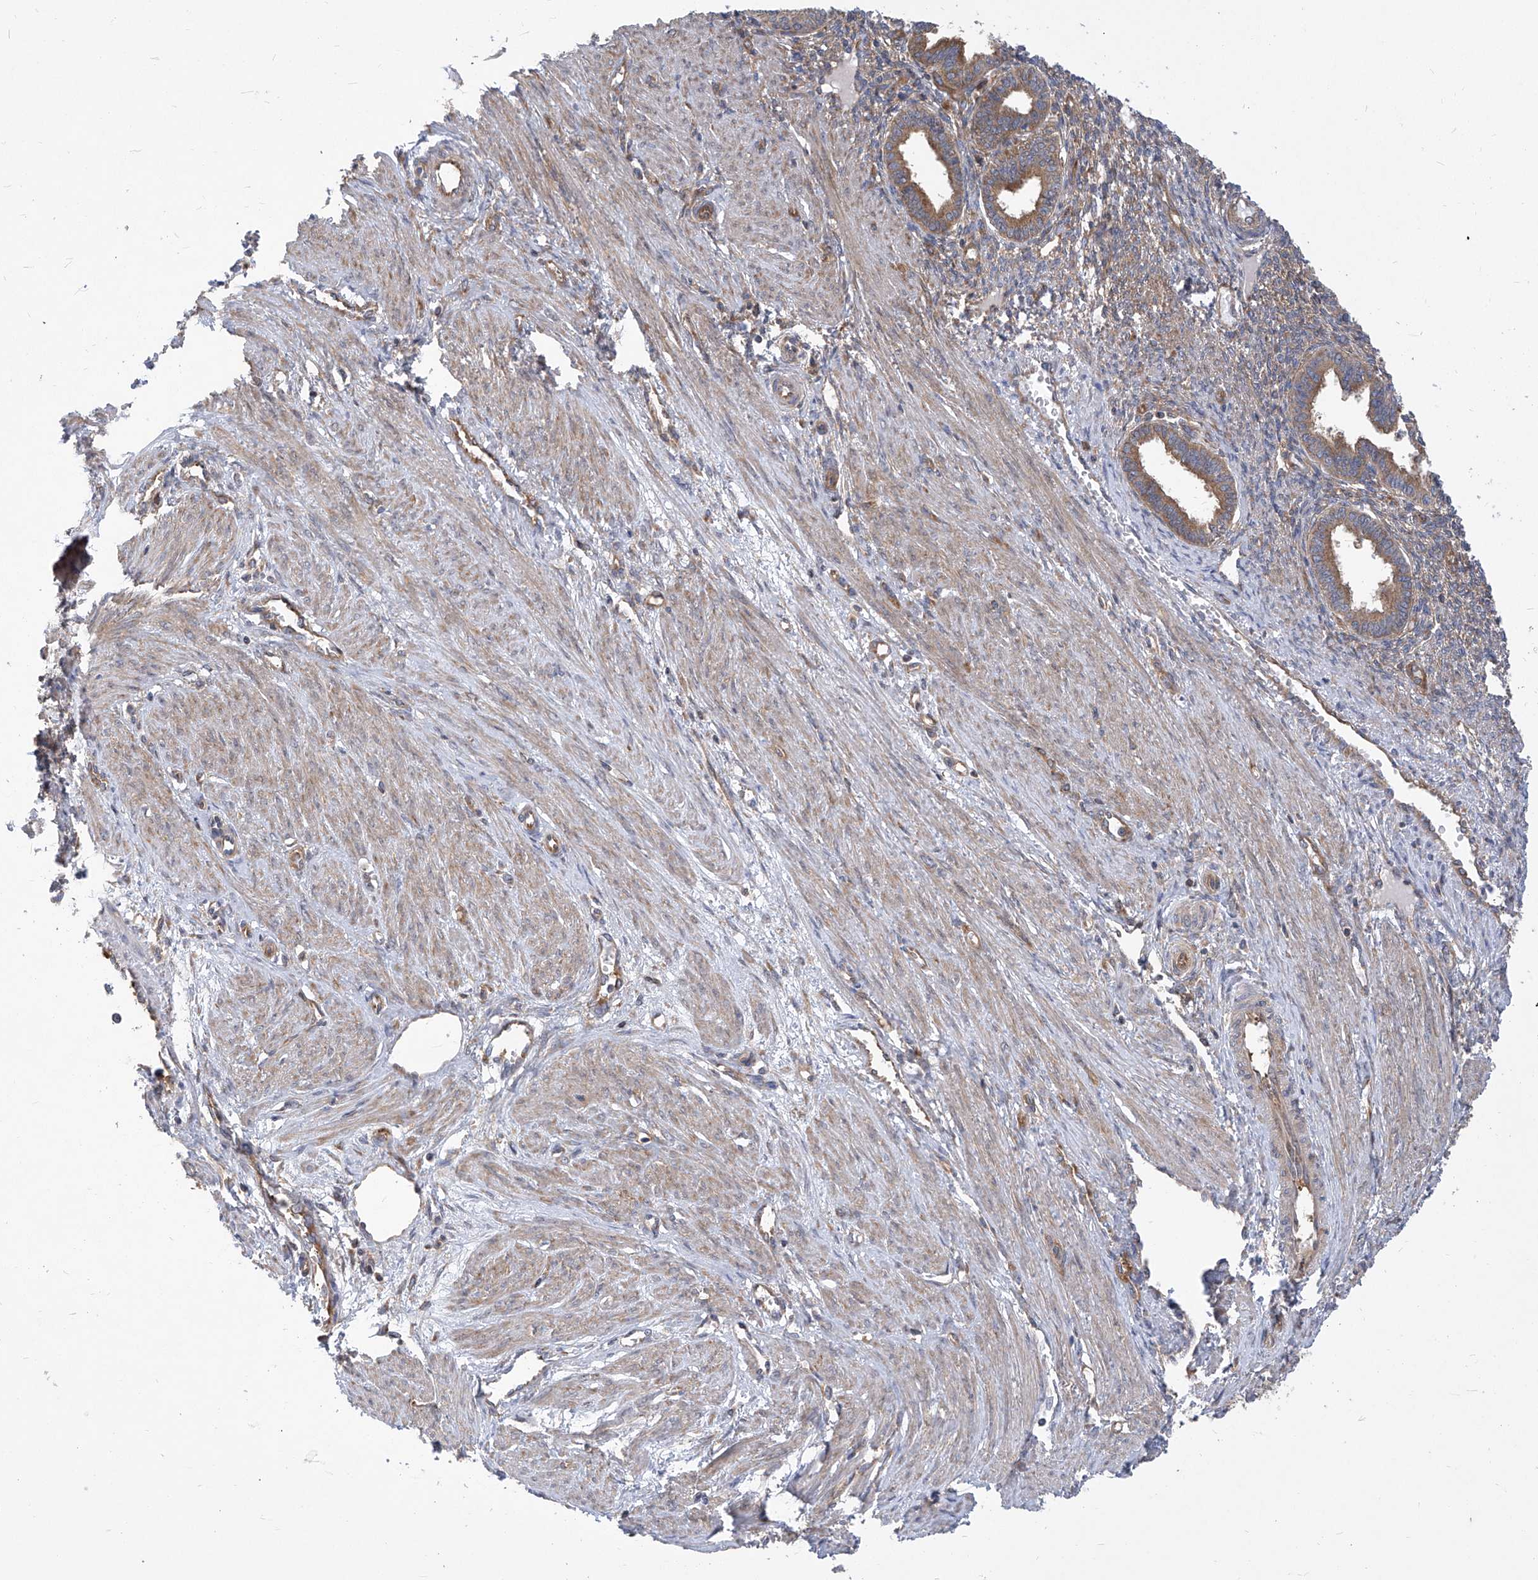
{"staining": {"intensity": "weak", "quantity": "25%-75%", "location": "cytoplasmic/membranous"}, "tissue": "endometrium", "cell_type": "Cells in endometrial stroma", "image_type": "normal", "snomed": [{"axis": "morphology", "description": "Normal tissue, NOS"}, {"axis": "topography", "description": "Endometrium"}], "caption": "Immunohistochemistry of unremarkable human endometrium demonstrates low levels of weak cytoplasmic/membranous positivity in about 25%-75% of cells in endometrial stroma.", "gene": "EIF3M", "patient": {"sex": "female", "age": 33}}